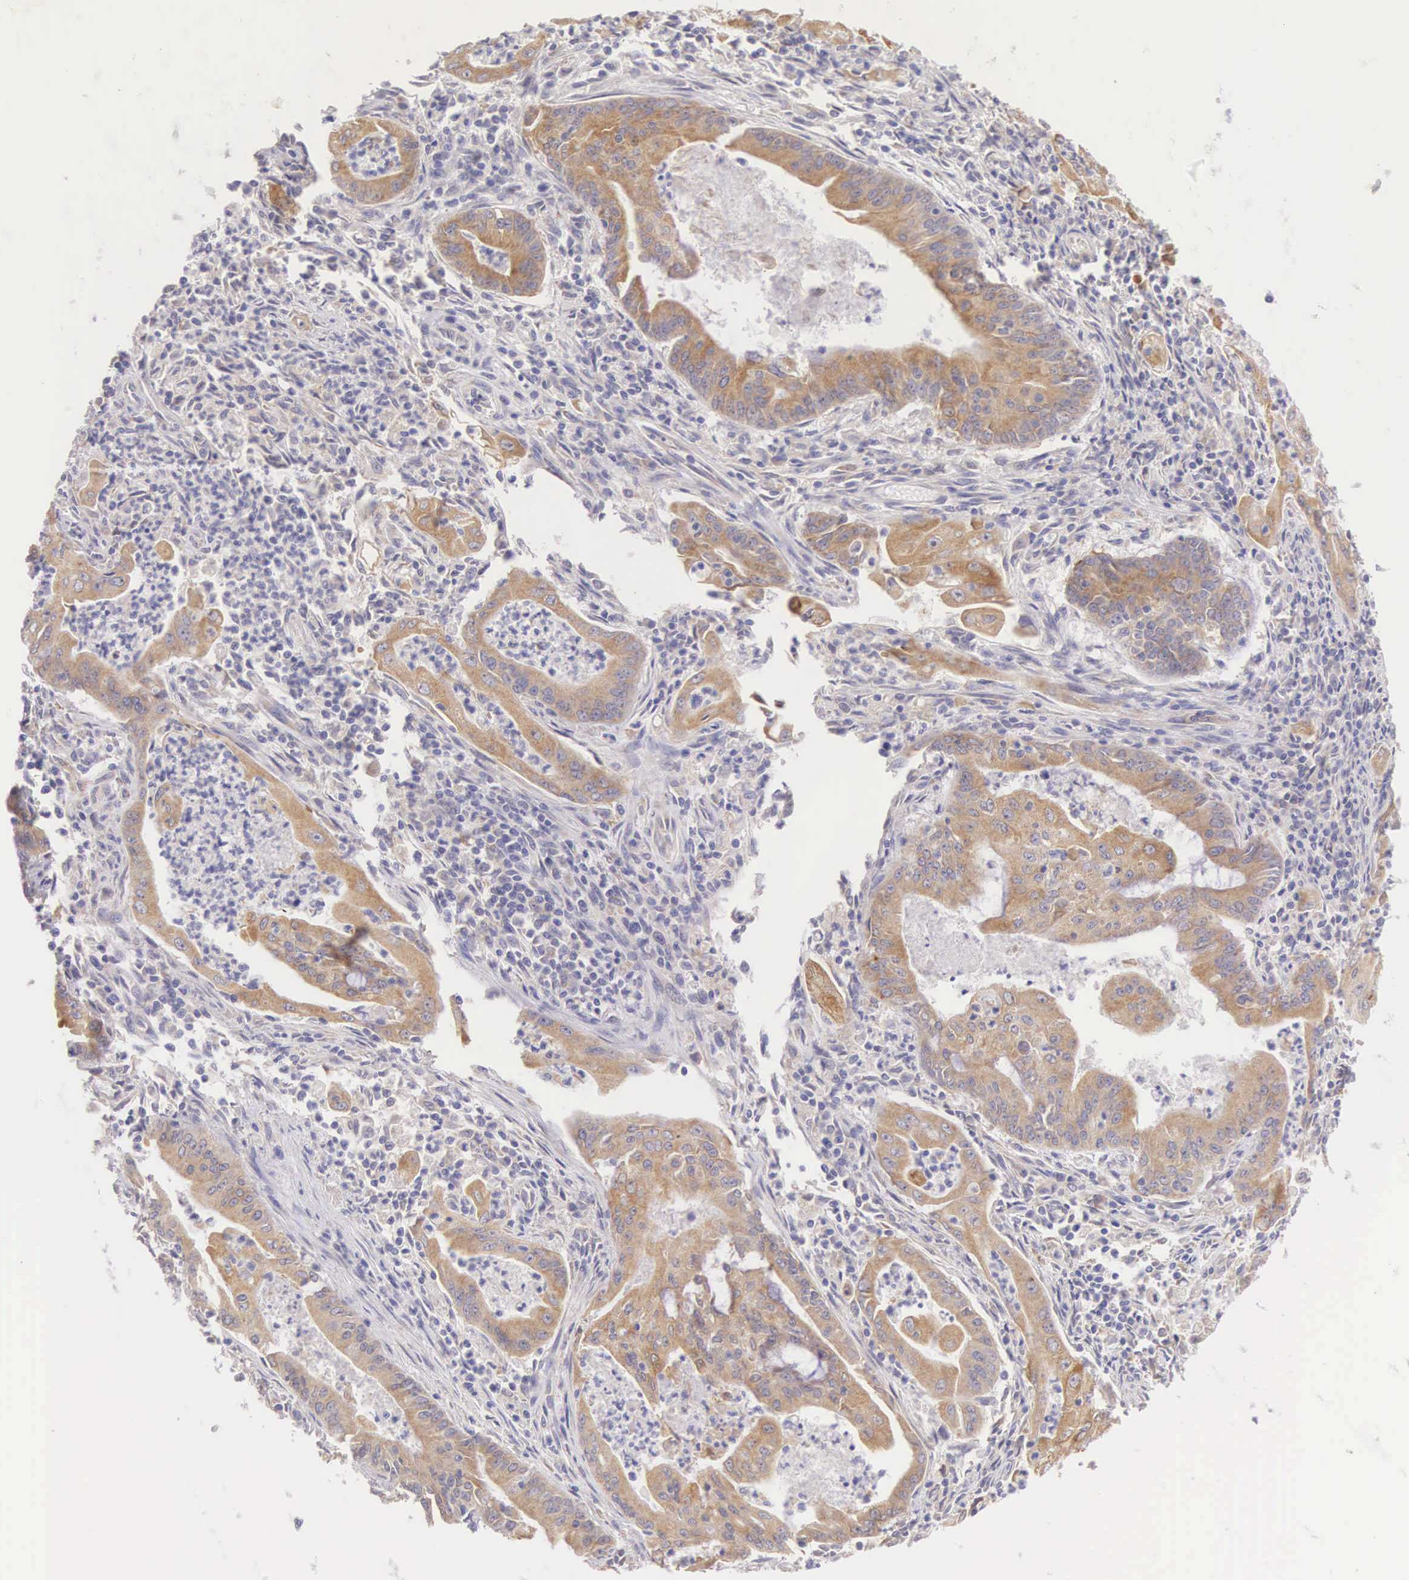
{"staining": {"intensity": "weak", "quantity": "25%-75%", "location": "cytoplasmic/membranous"}, "tissue": "endometrial cancer", "cell_type": "Tumor cells", "image_type": "cancer", "snomed": [{"axis": "morphology", "description": "Adenocarcinoma, NOS"}, {"axis": "topography", "description": "Endometrium"}], "caption": "The immunohistochemical stain shows weak cytoplasmic/membranous expression in tumor cells of adenocarcinoma (endometrial) tissue.", "gene": "NSDHL", "patient": {"sex": "female", "age": 63}}